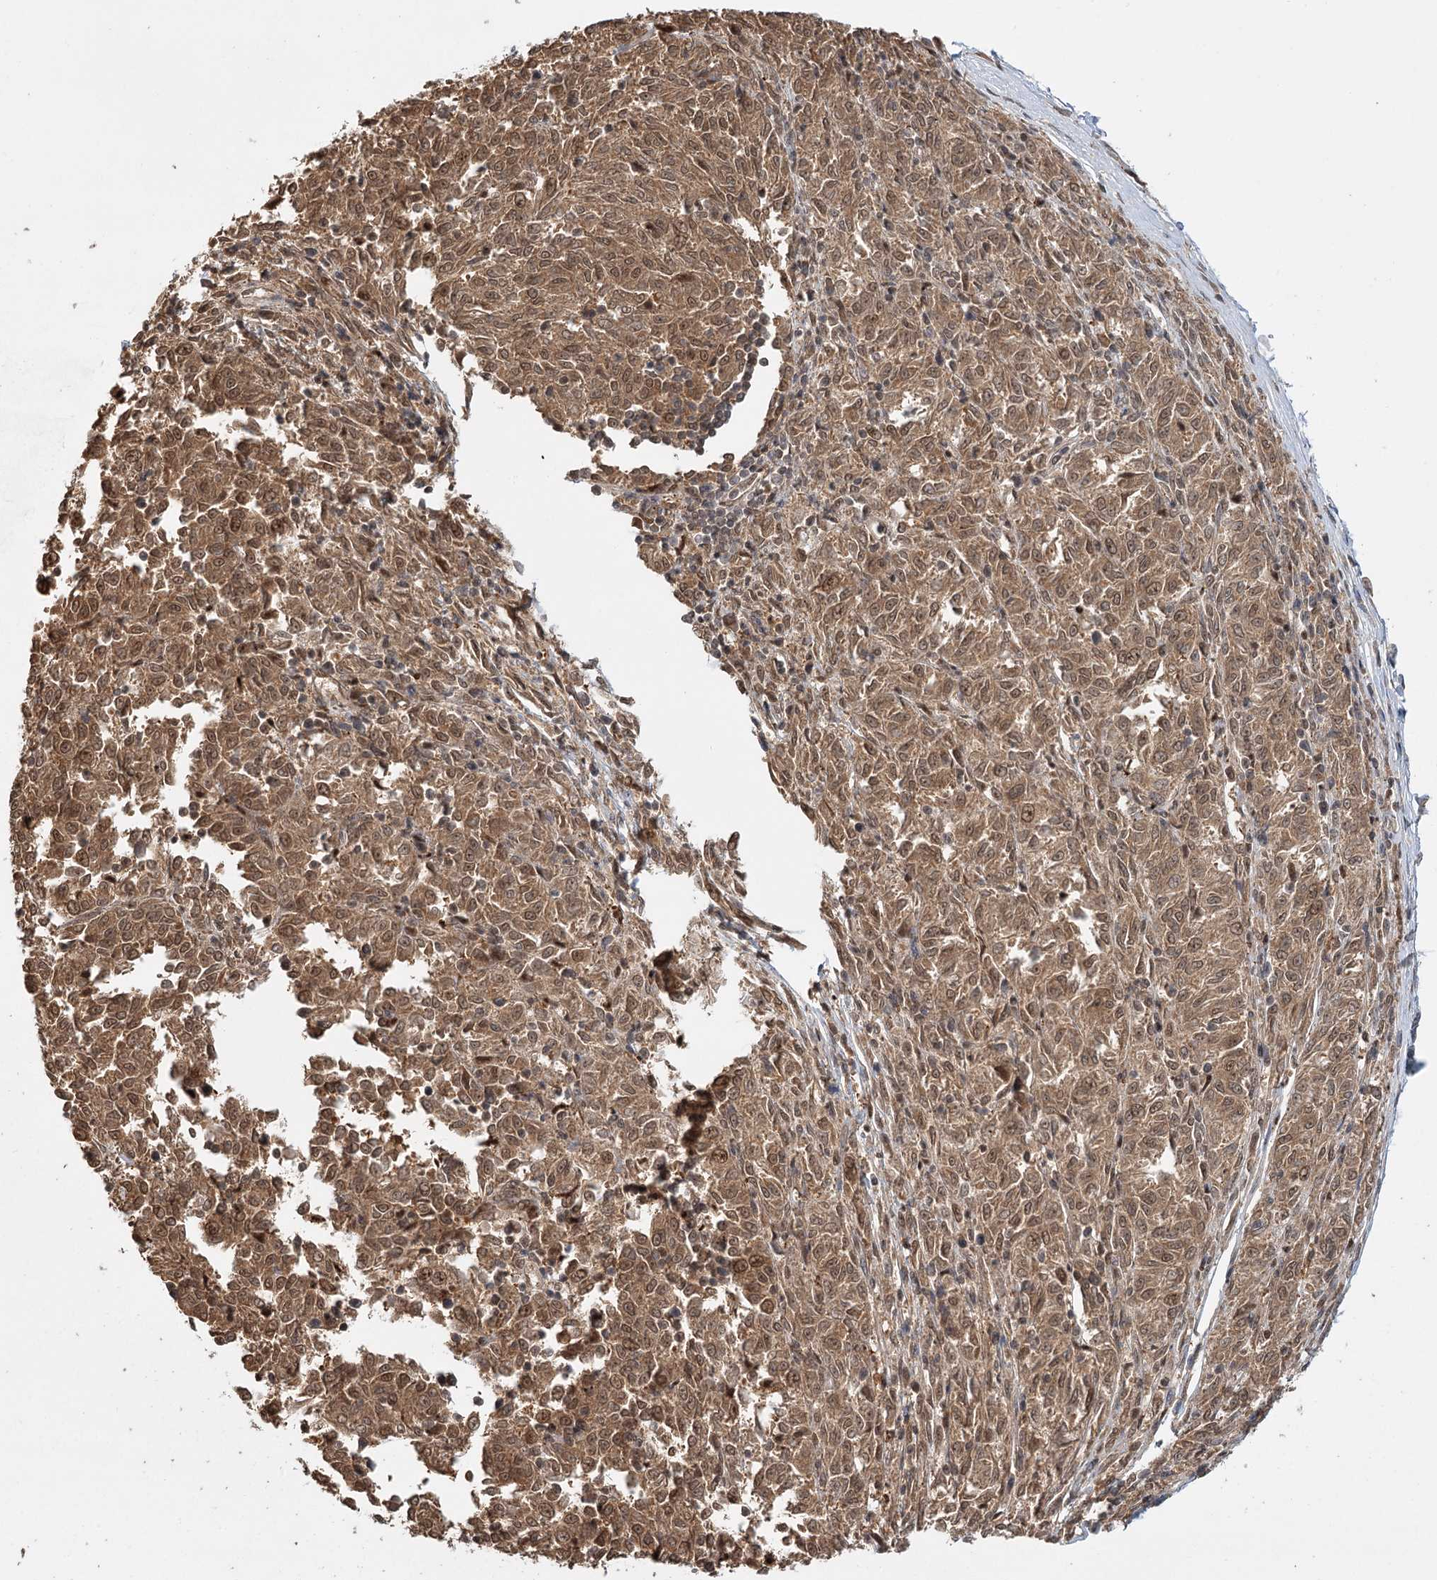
{"staining": {"intensity": "moderate", "quantity": ">75%", "location": "cytoplasmic/membranous,nuclear"}, "tissue": "melanoma", "cell_type": "Tumor cells", "image_type": "cancer", "snomed": [{"axis": "morphology", "description": "Malignant melanoma, NOS"}, {"axis": "topography", "description": "Skin"}], "caption": "Malignant melanoma stained for a protein demonstrates moderate cytoplasmic/membranous and nuclear positivity in tumor cells.", "gene": "N6AMT1", "patient": {"sex": "female", "age": 72}}